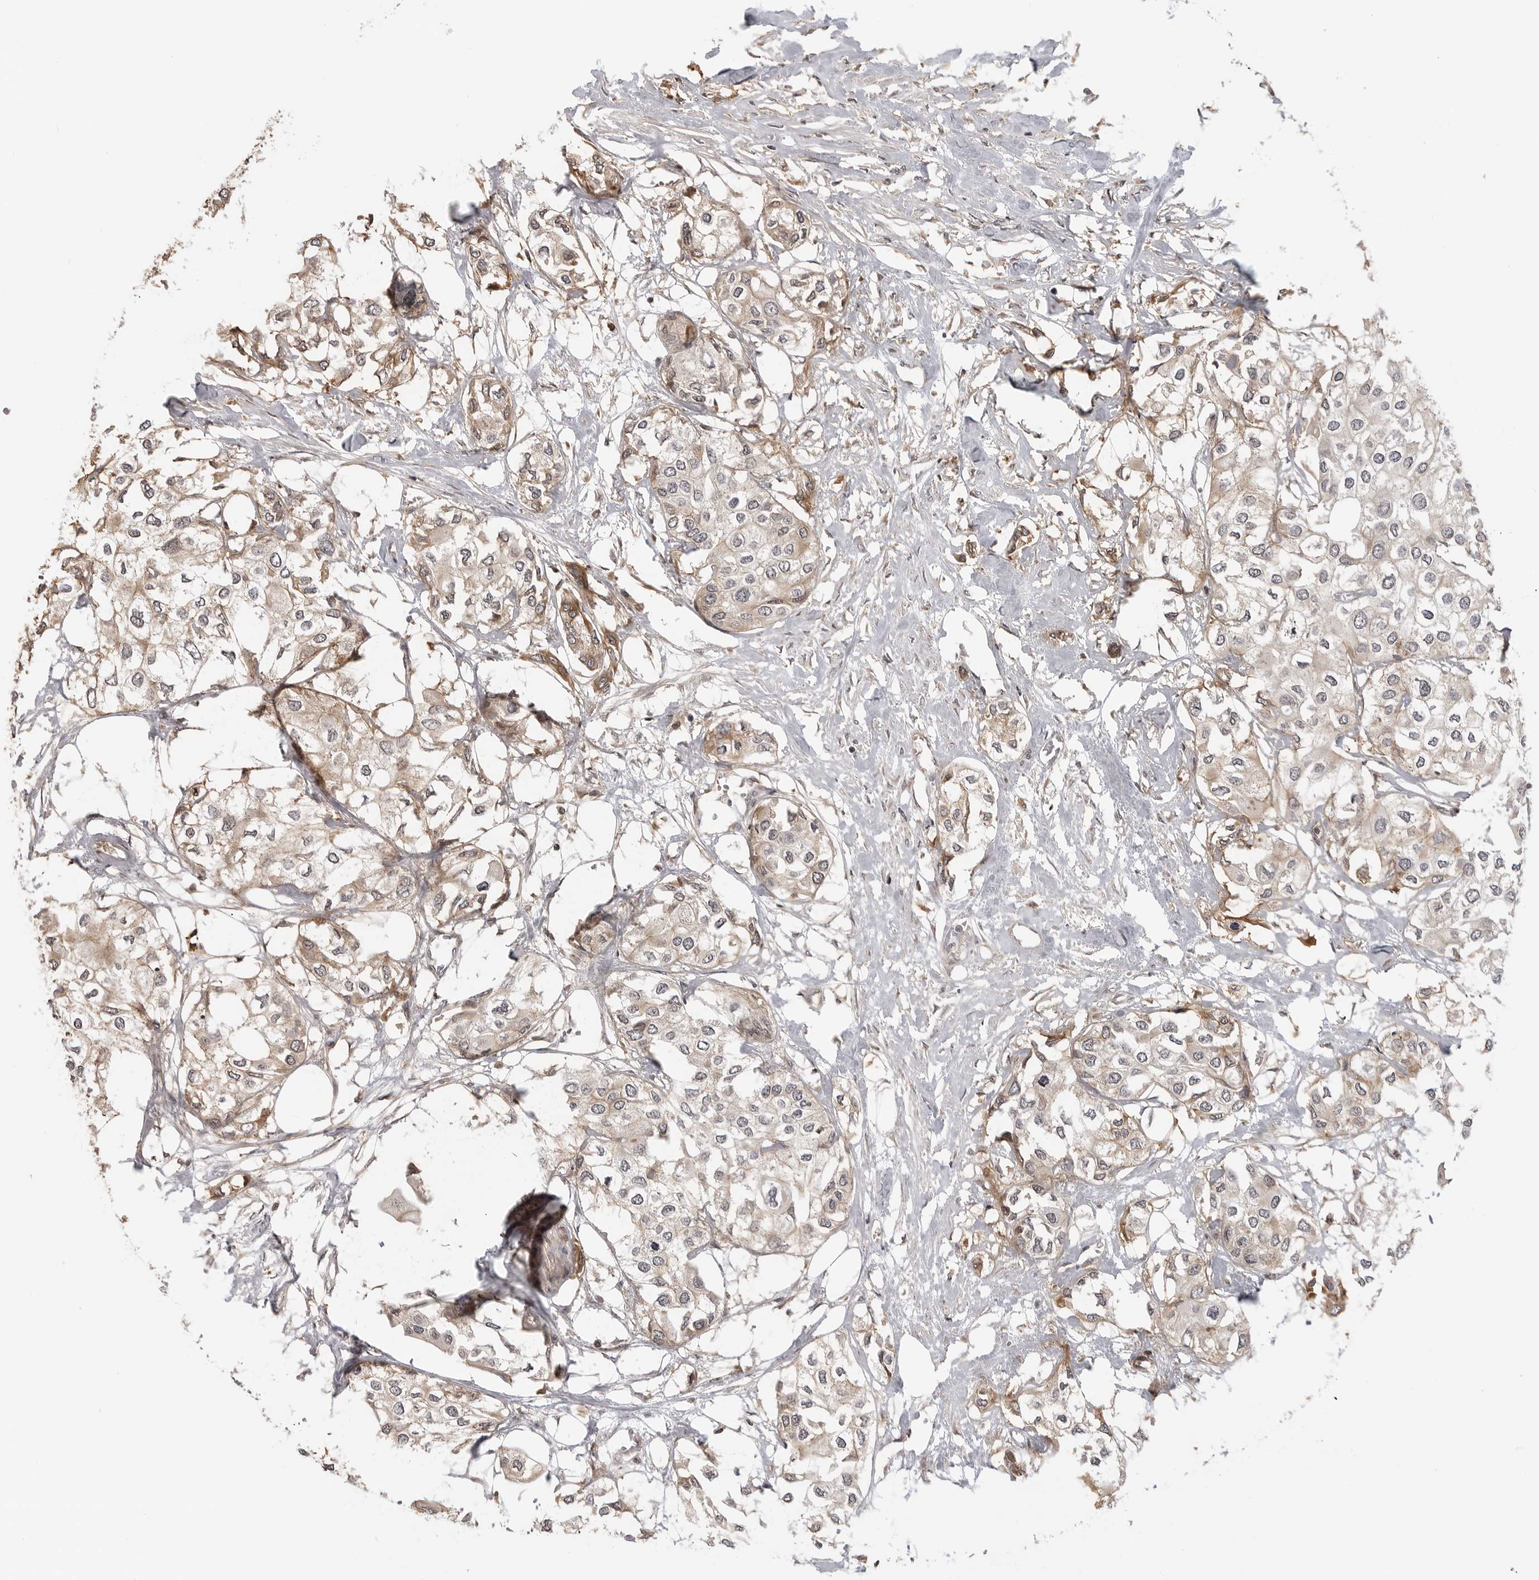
{"staining": {"intensity": "weak", "quantity": "25%-75%", "location": "cytoplasmic/membranous"}, "tissue": "urothelial cancer", "cell_type": "Tumor cells", "image_type": "cancer", "snomed": [{"axis": "morphology", "description": "Urothelial carcinoma, High grade"}, {"axis": "topography", "description": "Urinary bladder"}], "caption": "Immunohistochemistry (IHC) staining of urothelial cancer, which displays low levels of weak cytoplasmic/membranous expression in about 25%-75% of tumor cells indicating weak cytoplasmic/membranous protein expression. The staining was performed using DAB (brown) for protein detection and nuclei were counterstained in hematoxylin (blue).", "gene": "IDO1", "patient": {"sex": "male", "age": 64}}